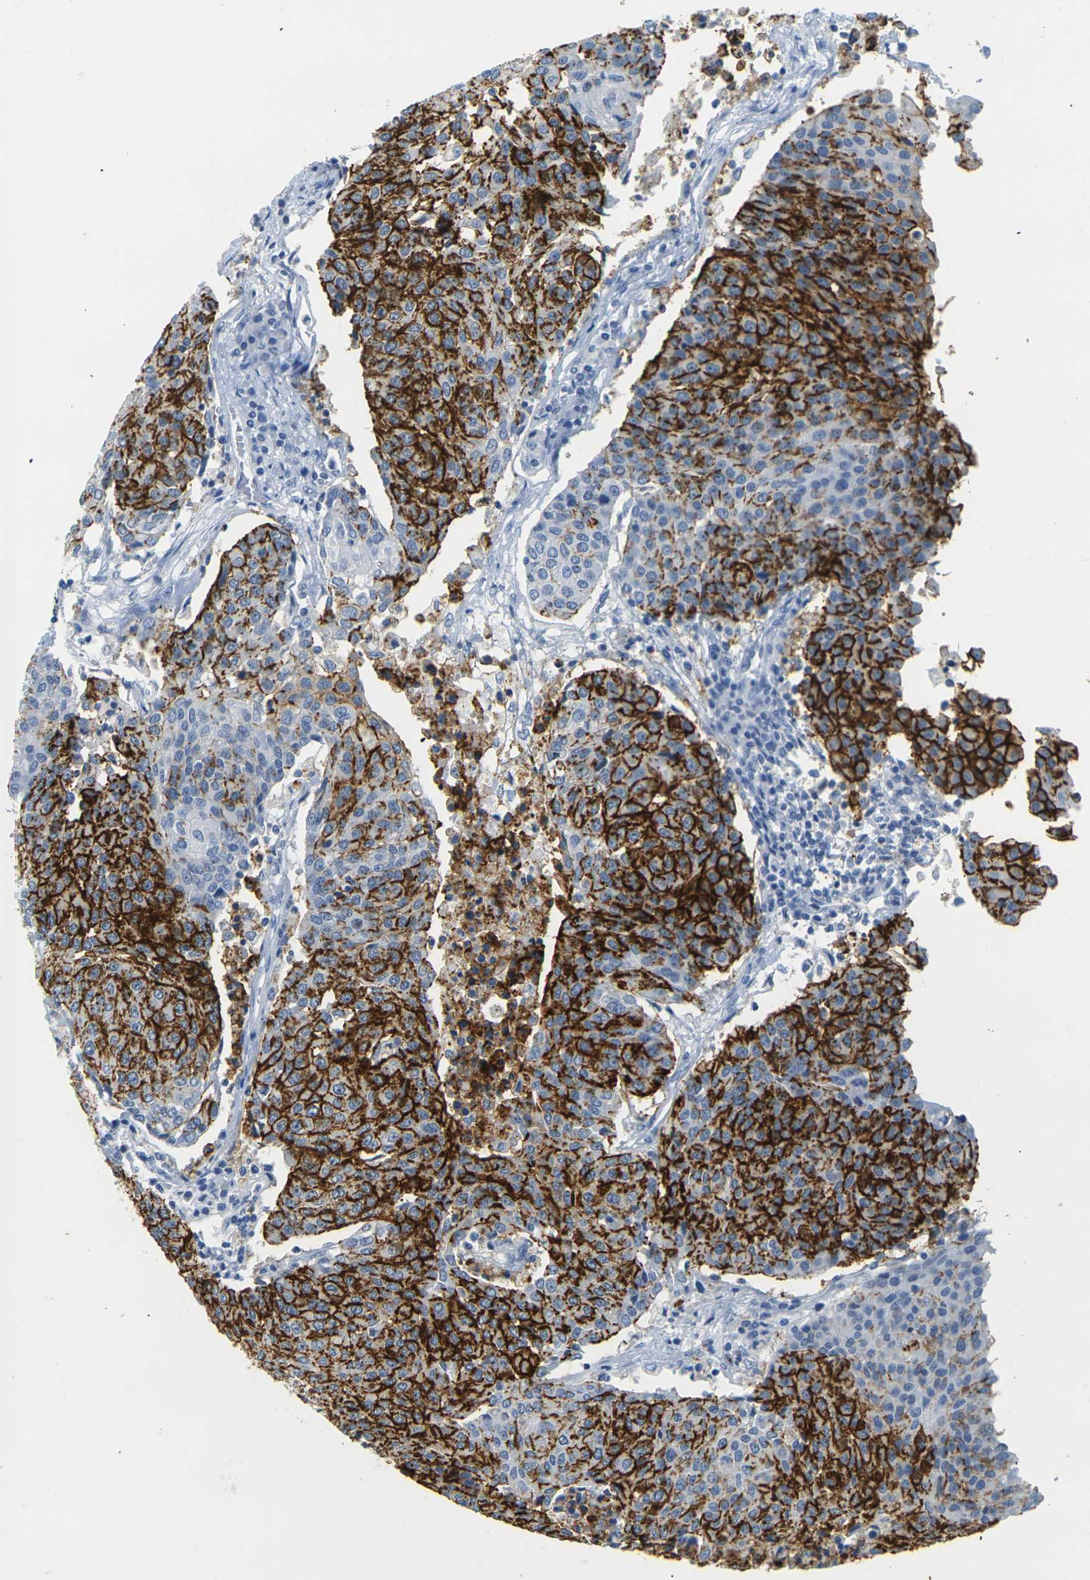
{"staining": {"intensity": "strong", "quantity": ">75%", "location": "cytoplasmic/membranous"}, "tissue": "urothelial cancer", "cell_type": "Tumor cells", "image_type": "cancer", "snomed": [{"axis": "morphology", "description": "Urothelial carcinoma, High grade"}, {"axis": "topography", "description": "Urinary bladder"}], "caption": "This is a micrograph of IHC staining of urothelial cancer, which shows strong staining in the cytoplasmic/membranous of tumor cells.", "gene": "CLDN7", "patient": {"sex": "female", "age": 85}}